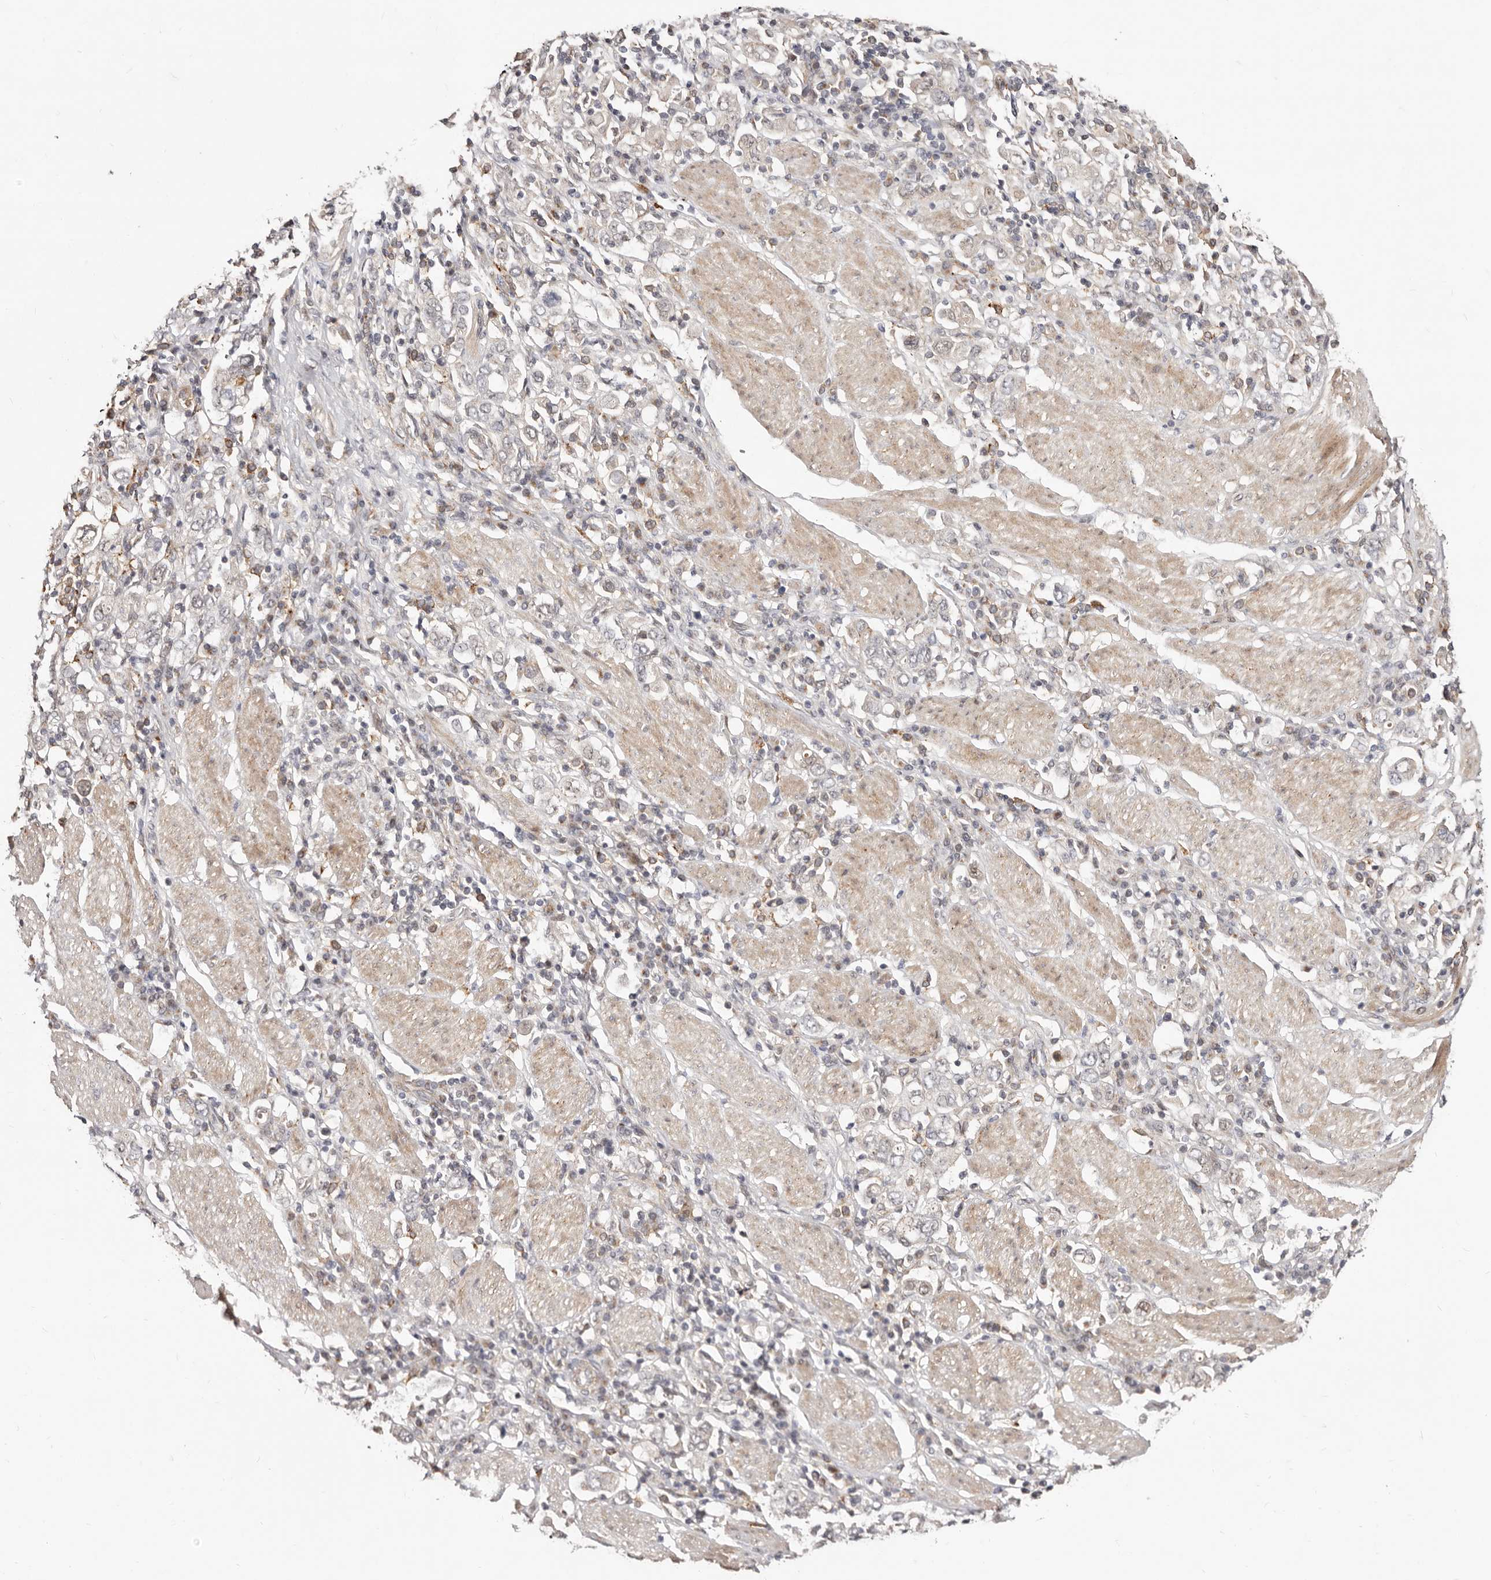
{"staining": {"intensity": "negative", "quantity": "none", "location": "none"}, "tissue": "stomach cancer", "cell_type": "Tumor cells", "image_type": "cancer", "snomed": [{"axis": "morphology", "description": "Adenocarcinoma, NOS"}, {"axis": "topography", "description": "Stomach, upper"}], "caption": "IHC of stomach adenocarcinoma displays no positivity in tumor cells.", "gene": "SRCAP", "patient": {"sex": "male", "age": 62}}